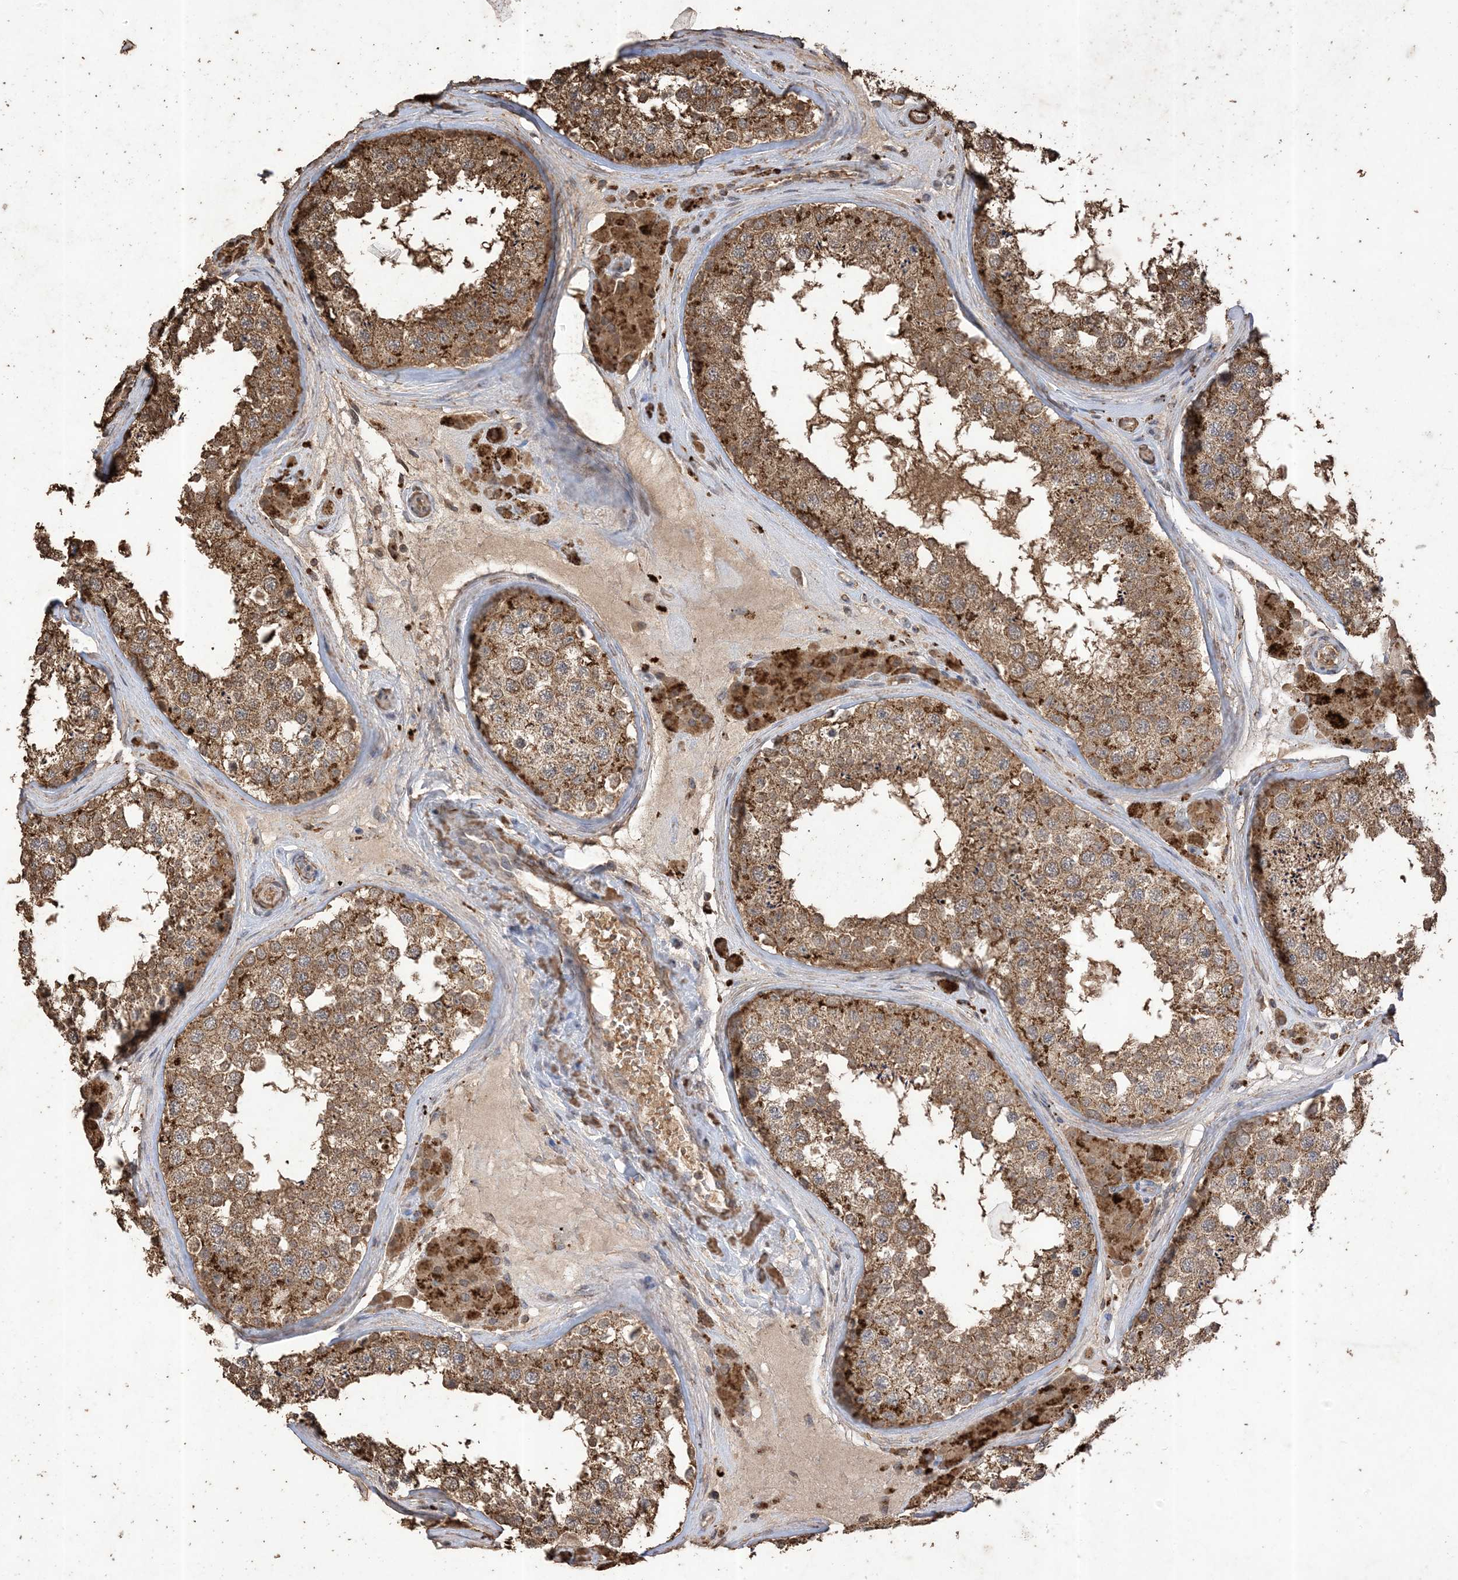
{"staining": {"intensity": "moderate", "quantity": ">75%", "location": "cytoplasmic/membranous"}, "tissue": "testis", "cell_type": "Cells in seminiferous ducts", "image_type": "normal", "snomed": [{"axis": "morphology", "description": "Normal tissue, NOS"}, {"axis": "topography", "description": "Testis"}], "caption": "IHC of benign testis displays medium levels of moderate cytoplasmic/membranous positivity in about >75% of cells in seminiferous ducts. The staining was performed using DAB, with brown indicating positive protein expression. Nuclei are stained blue with hematoxylin.", "gene": "HPS4", "patient": {"sex": "male", "age": 46}}